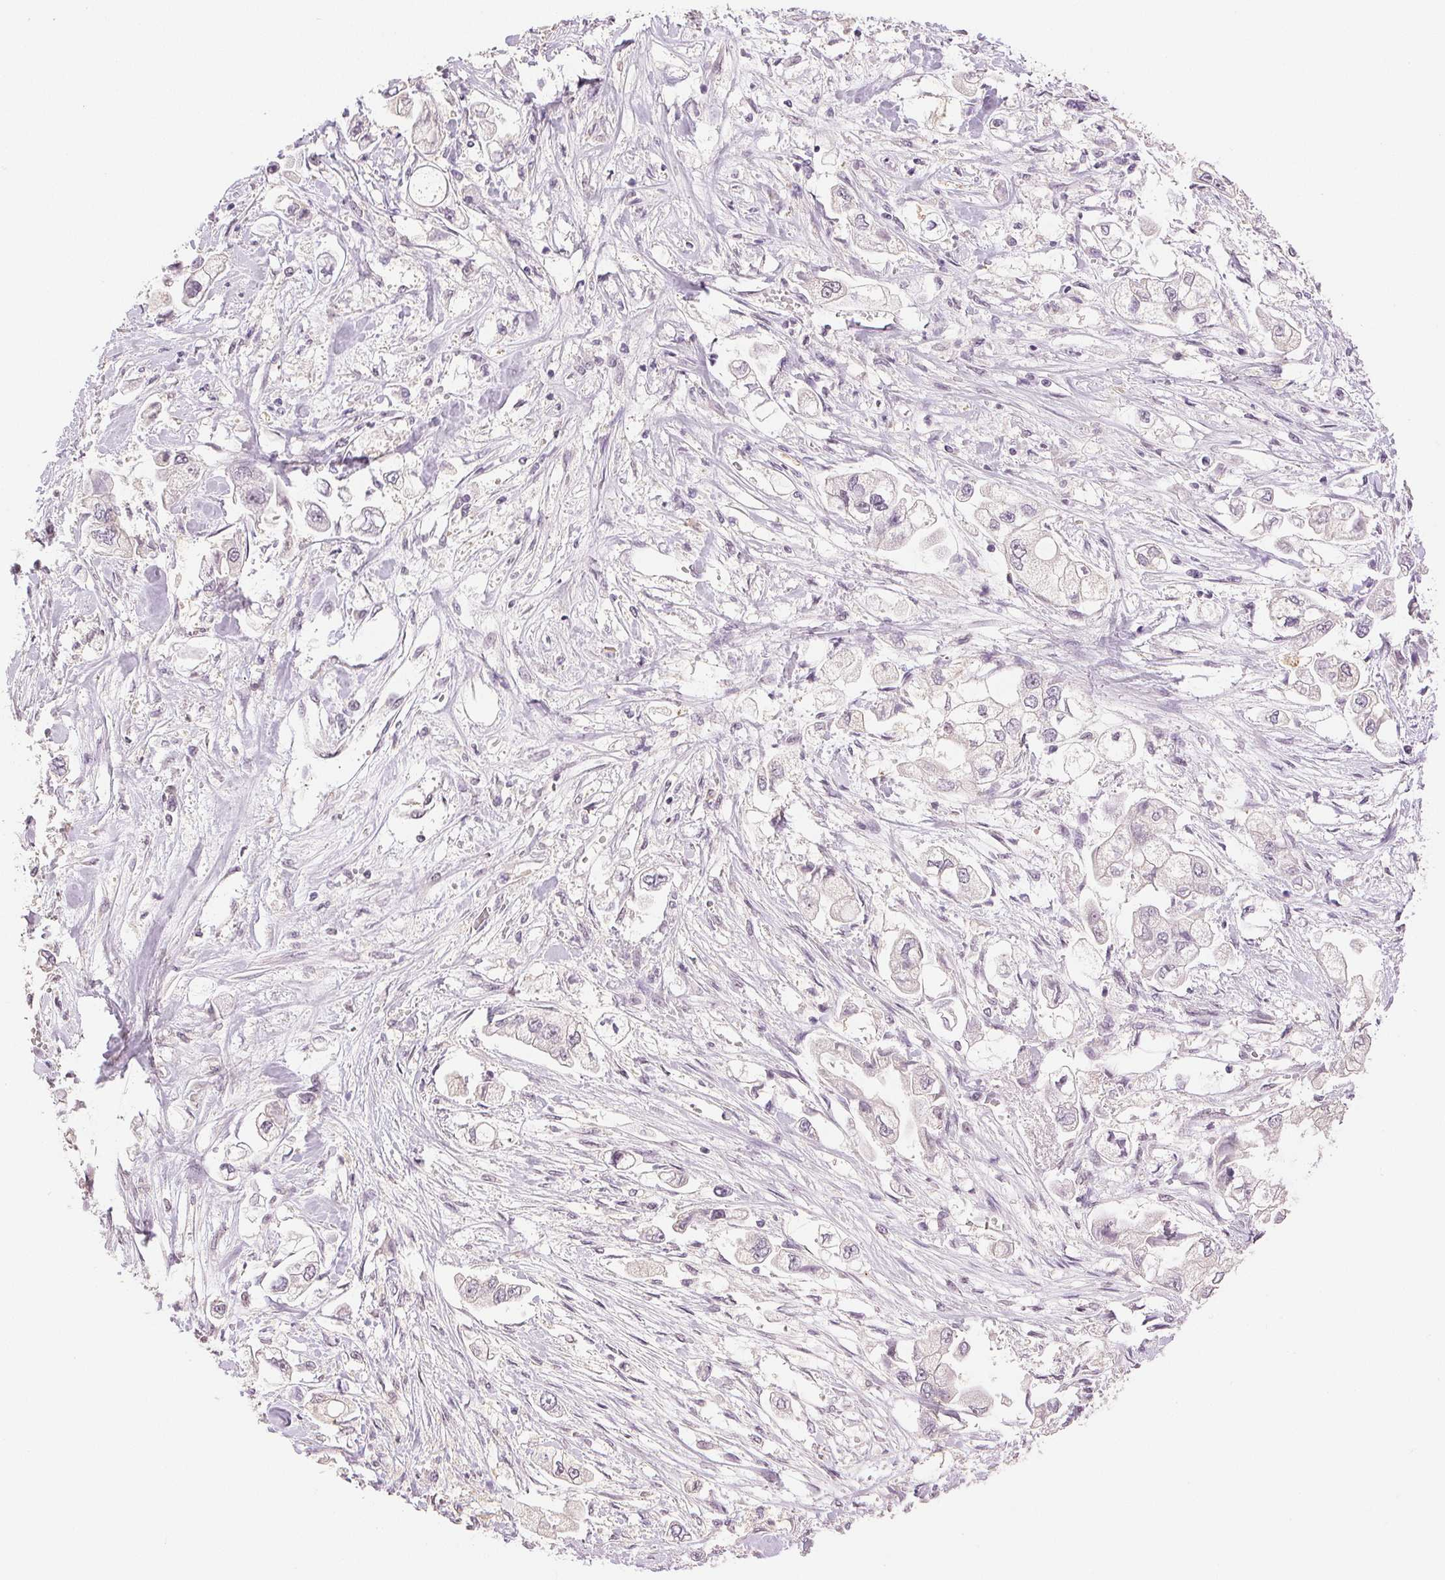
{"staining": {"intensity": "negative", "quantity": "none", "location": "none"}, "tissue": "stomach cancer", "cell_type": "Tumor cells", "image_type": "cancer", "snomed": [{"axis": "morphology", "description": "Adenocarcinoma, NOS"}, {"axis": "topography", "description": "Stomach"}], "caption": "The image demonstrates no staining of tumor cells in stomach cancer.", "gene": "PLCB1", "patient": {"sex": "male", "age": 62}}